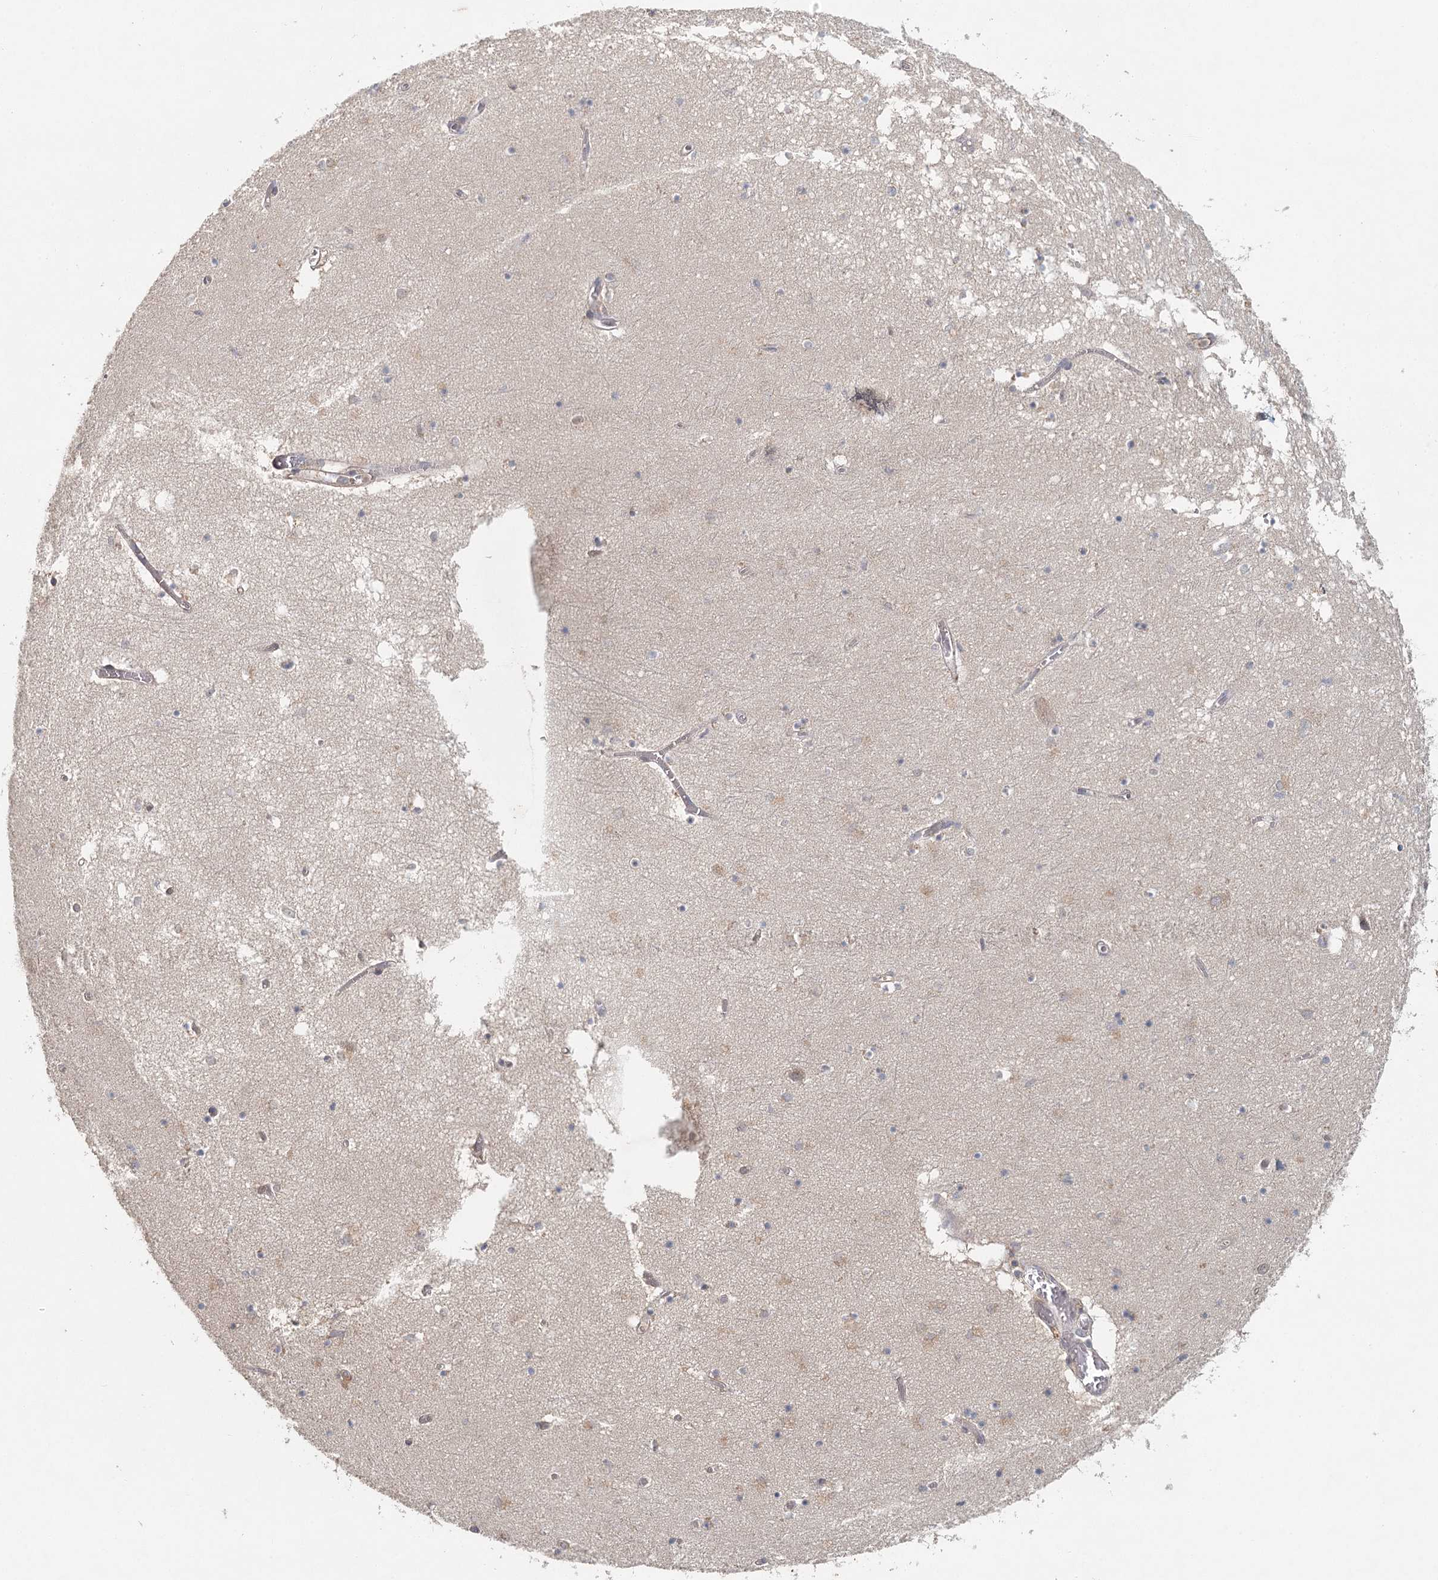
{"staining": {"intensity": "negative", "quantity": "none", "location": "none"}, "tissue": "hippocampus", "cell_type": "Glial cells", "image_type": "normal", "snomed": [{"axis": "morphology", "description": "Normal tissue, NOS"}, {"axis": "topography", "description": "Hippocampus"}], "caption": "IHC of unremarkable hippocampus shows no expression in glial cells.", "gene": "ADK", "patient": {"sex": "male", "age": 70}}